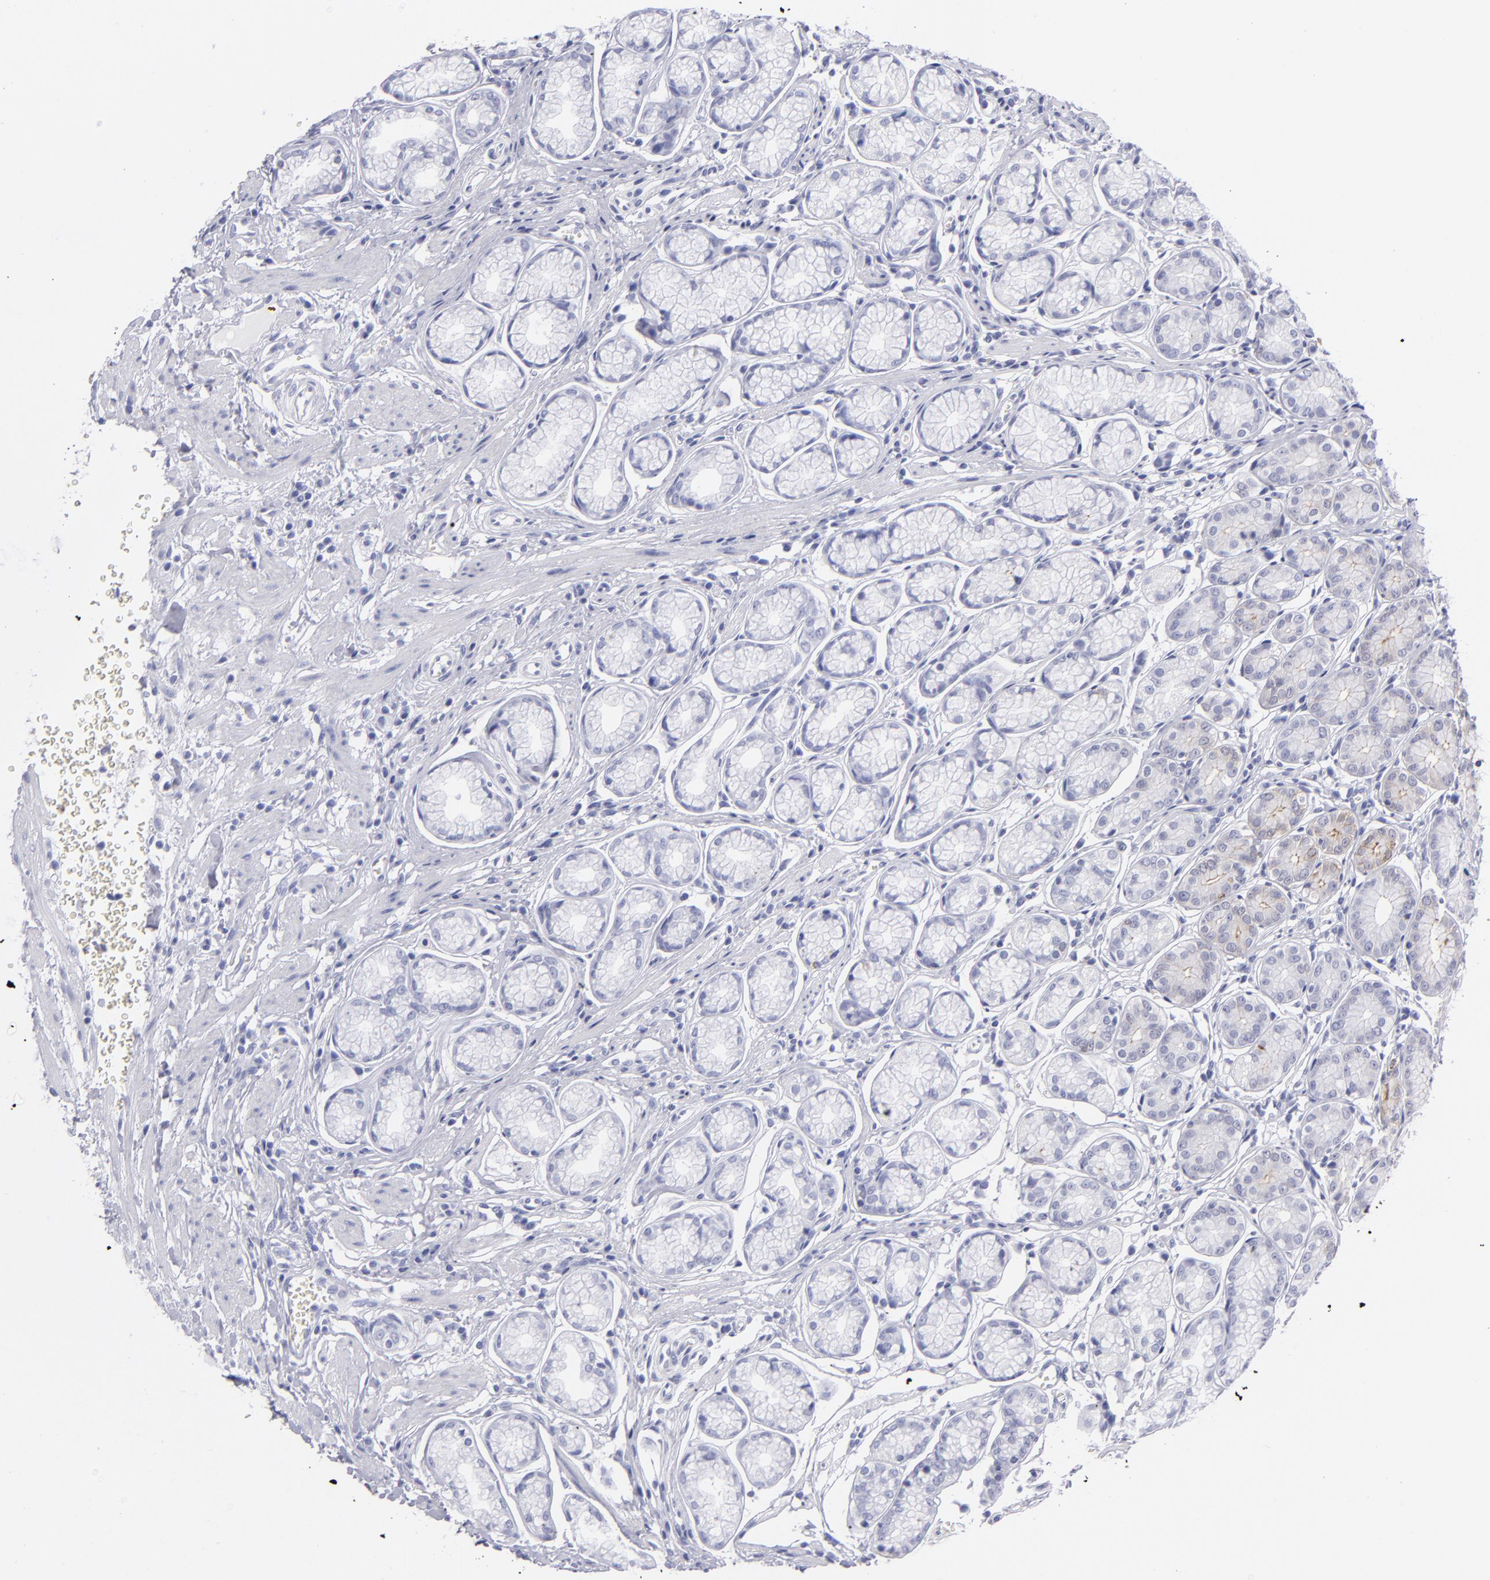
{"staining": {"intensity": "negative", "quantity": "none", "location": "none"}, "tissue": "stomach", "cell_type": "Glandular cells", "image_type": "normal", "snomed": [{"axis": "morphology", "description": "Normal tissue, NOS"}, {"axis": "topography", "description": "Stomach"}], "caption": "Glandular cells show no significant protein expression in unremarkable stomach. (Brightfield microscopy of DAB (3,3'-diaminobenzidine) IHC at high magnification).", "gene": "VIL1", "patient": {"sex": "male", "age": 42}}